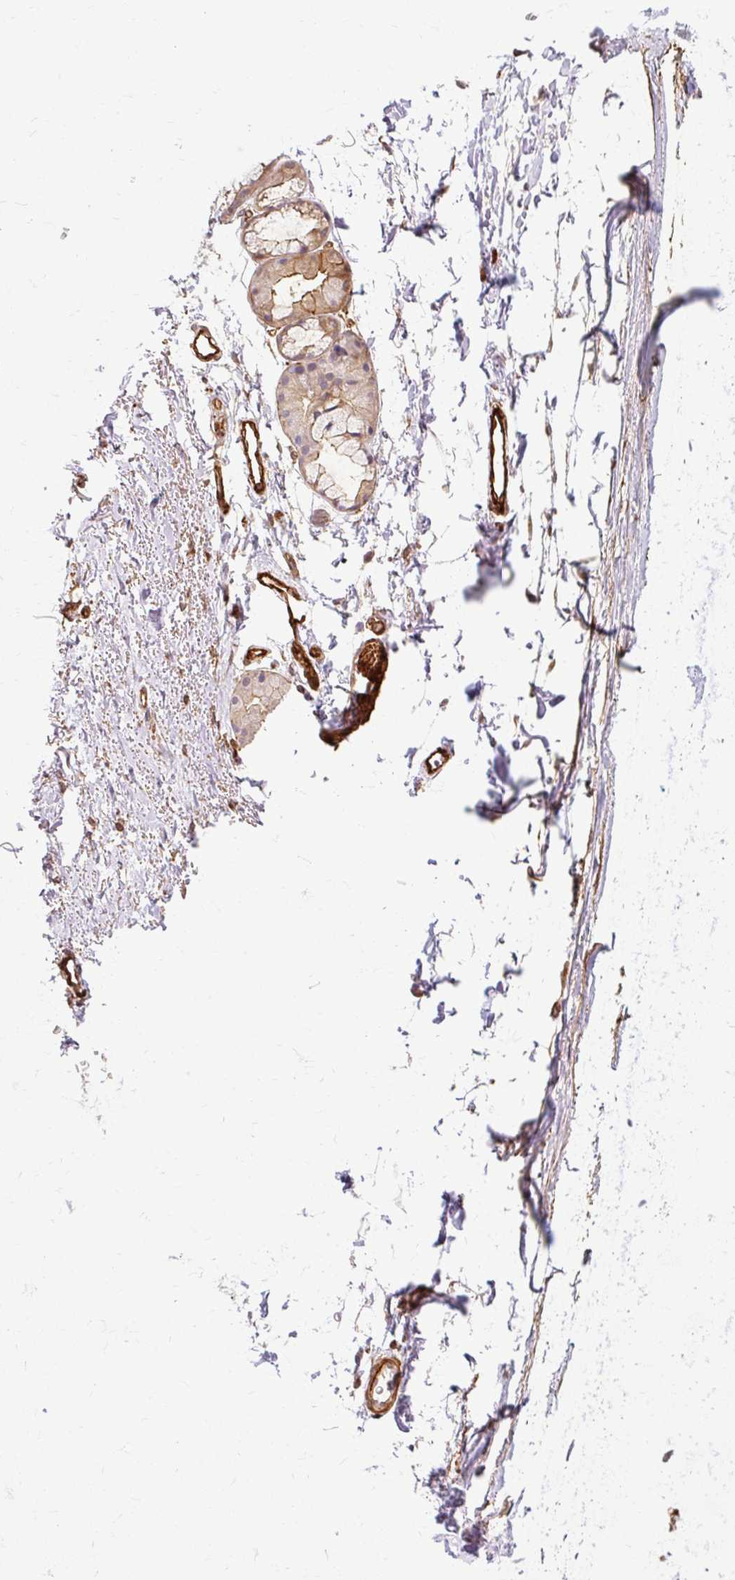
{"staining": {"intensity": "moderate", "quantity": ">75%", "location": "cytoplasmic/membranous"}, "tissue": "soft tissue", "cell_type": "Fibroblasts", "image_type": "normal", "snomed": [{"axis": "morphology", "description": "Normal tissue, NOS"}, {"axis": "topography", "description": "Cartilage tissue"}, {"axis": "topography", "description": "Nasopharynx"}], "caption": "IHC image of benign soft tissue: human soft tissue stained using immunohistochemistry exhibits medium levels of moderate protein expression localized specifically in the cytoplasmic/membranous of fibroblasts, appearing as a cytoplasmic/membranous brown color.", "gene": "CNN3", "patient": {"sex": "male", "age": 56}}